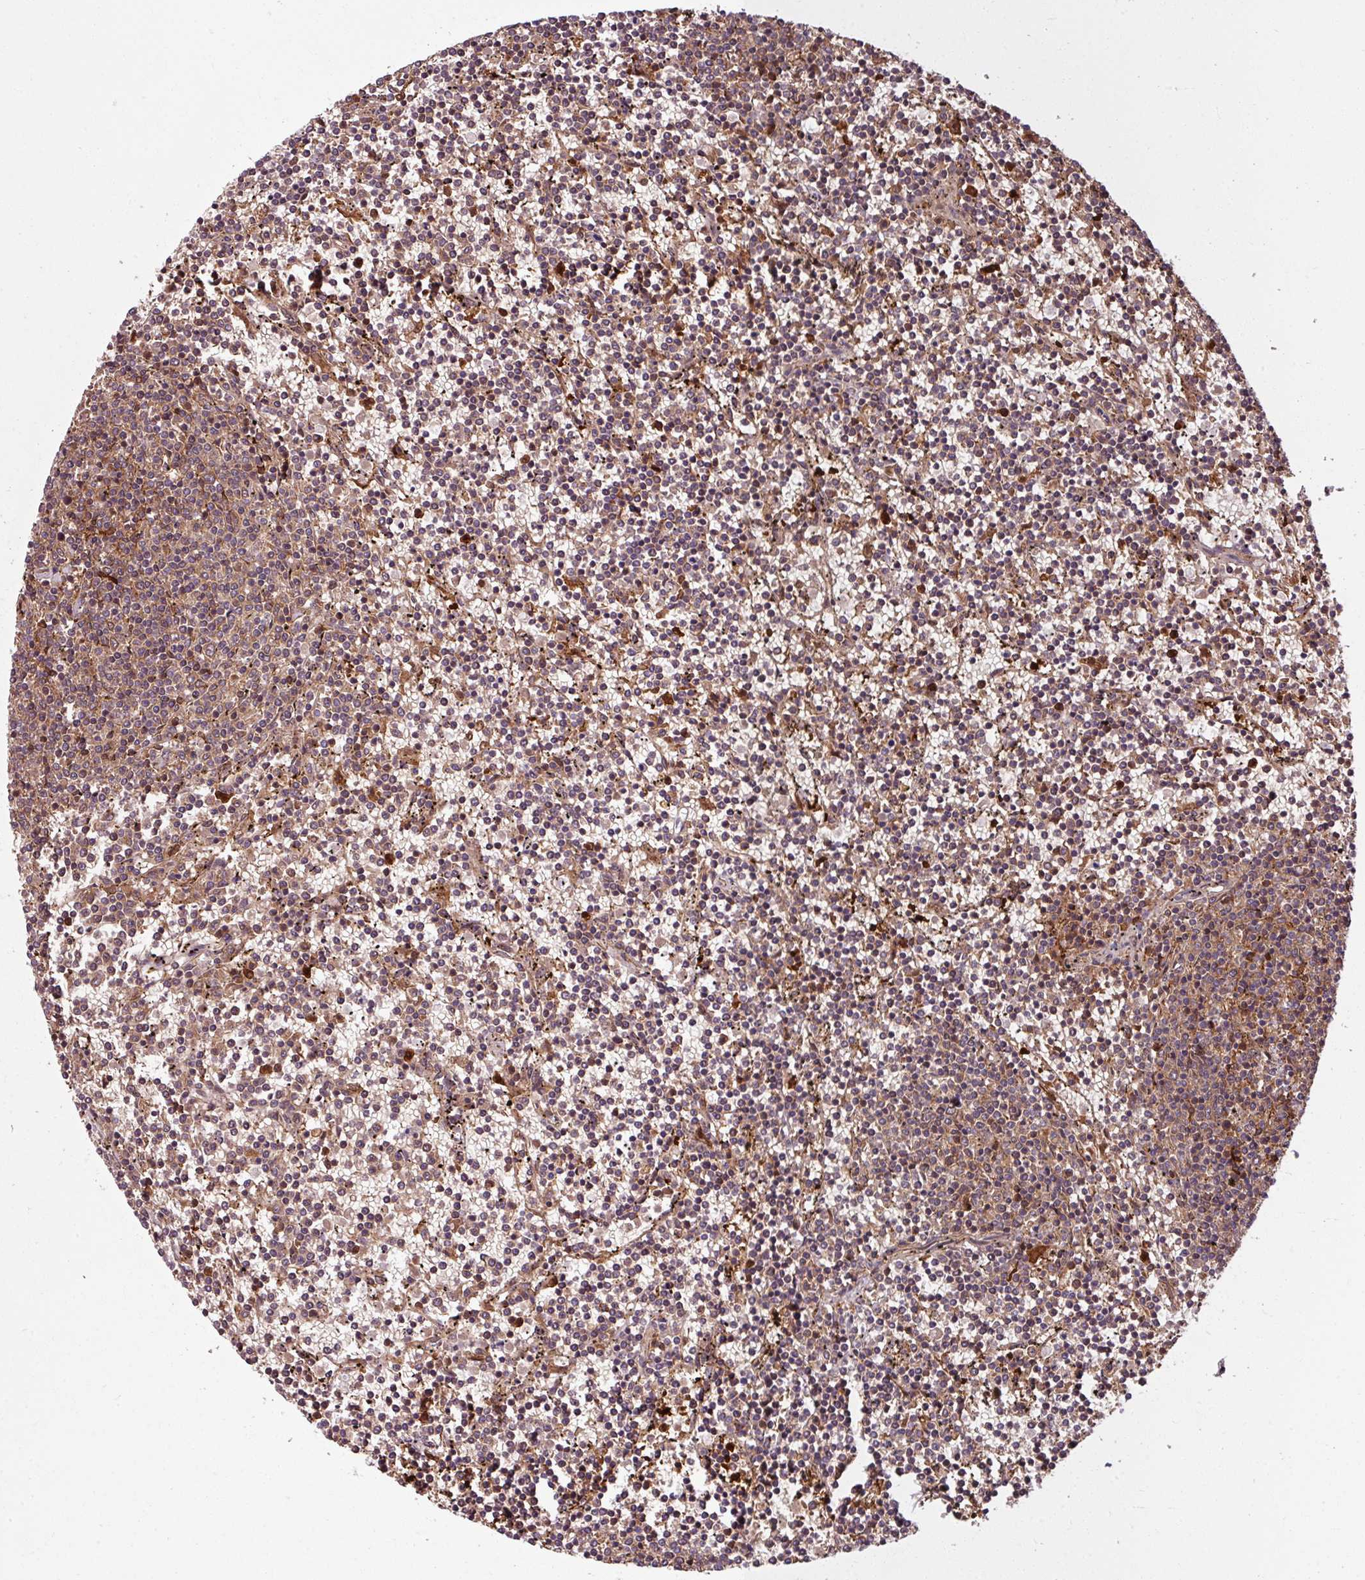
{"staining": {"intensity": "weak", "quantity": "25%-75%", "location": "cytoplasmic/membranous"}, "tissue": "lymphoma", "cell_type": "Tumor cells", "image_type": "cancer", "snomed": [{"axis": "morphology", "description": "Malignant lymphoma, non-Hodgkin's type, Low grade"}, {"axis": "topography", "description": "Spleen"}], "caption": "High-magnification brightfield microscopy of lymphoma stained with DAB (3,3'-diaminobenzidine) (brown) and counterstained with hematoxylin (blue). tumor cells exhibit weak cytoplasmic/membranous expression is present in about25%-75% of cells.", "gene": "KCTD11", "patient": {"sex": "female", "age": 50}}